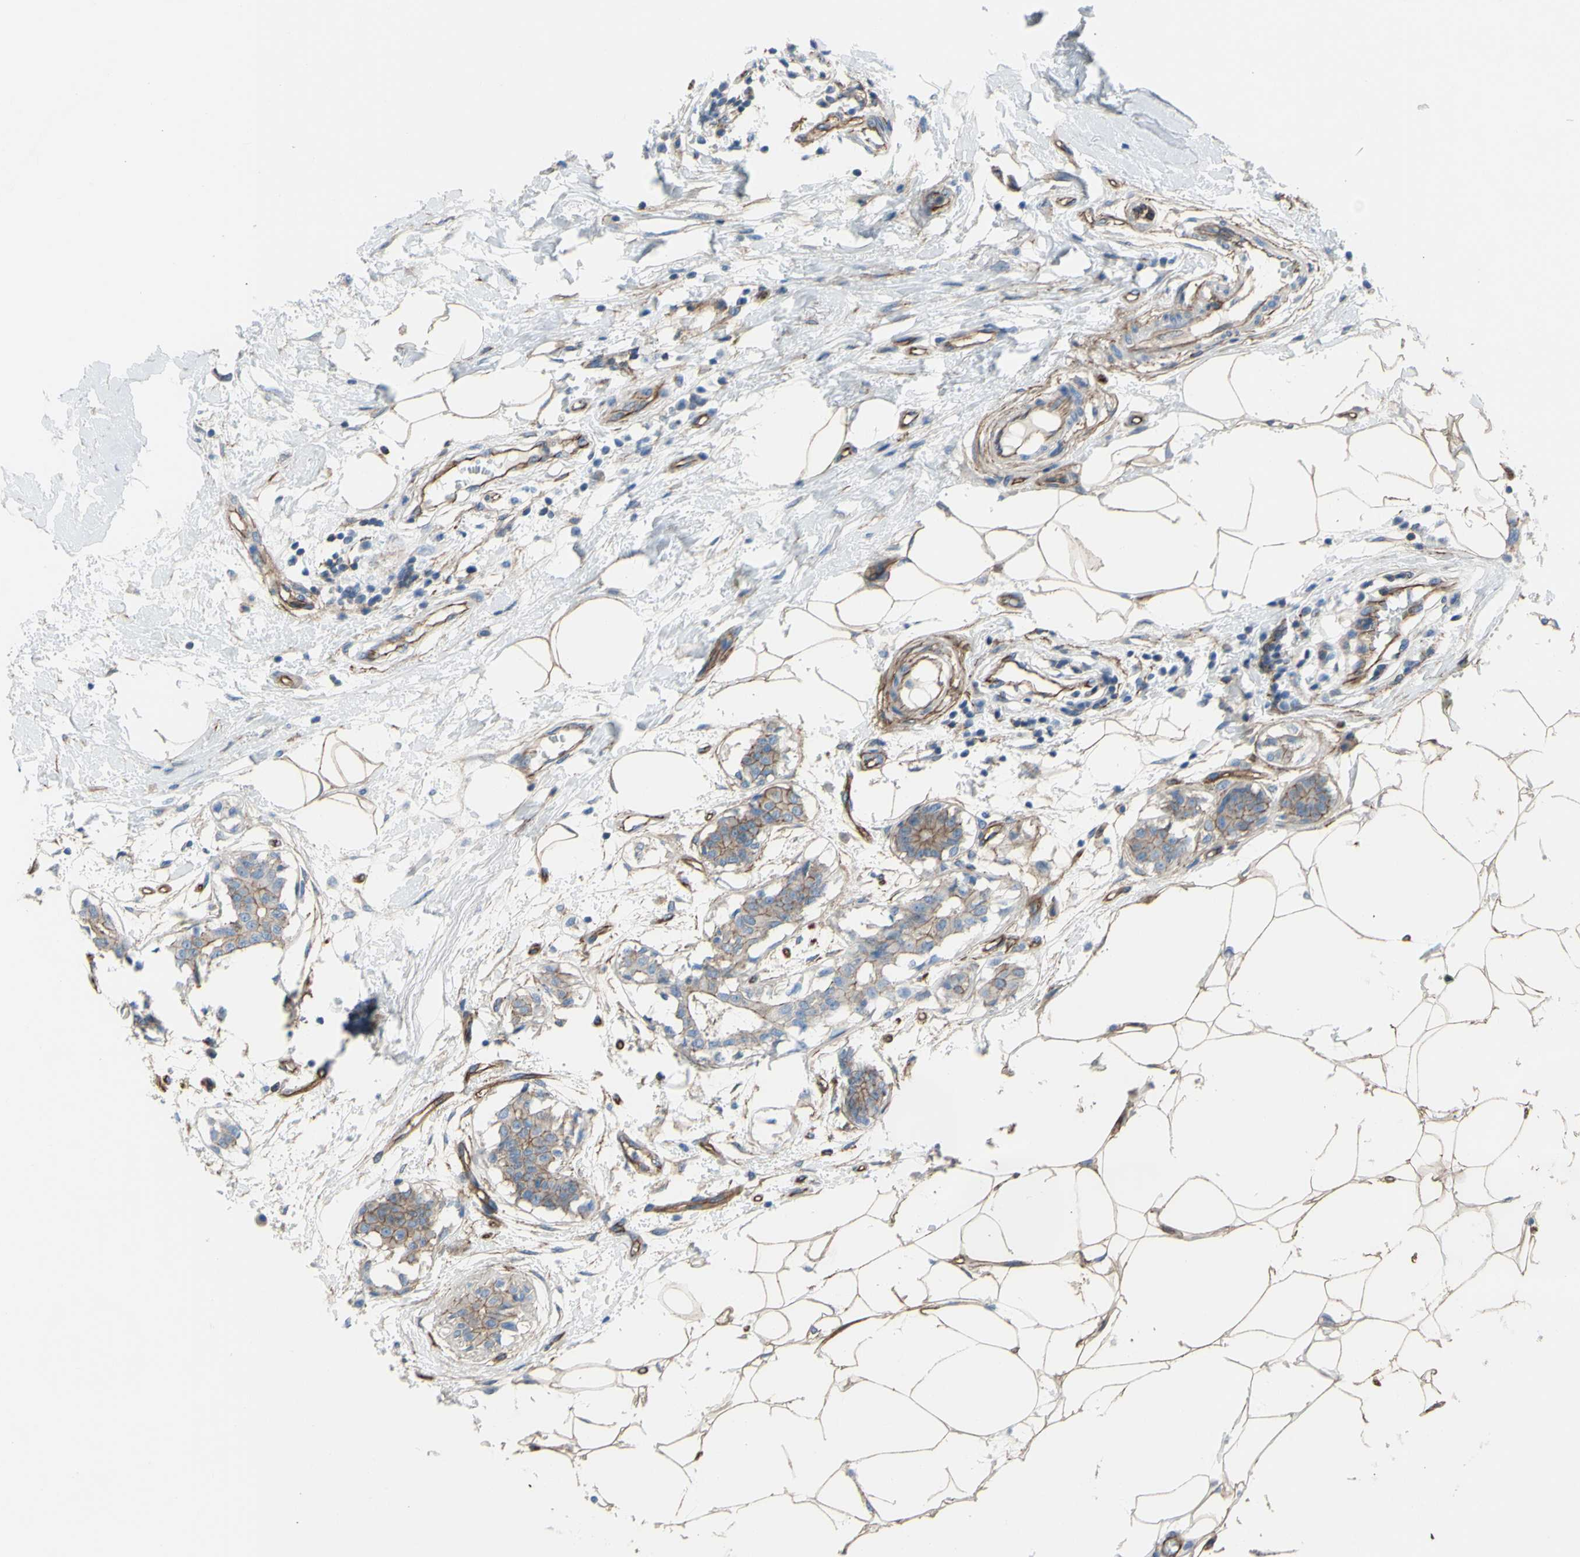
{"staining": {"intensity": "moderate", "quantity": ">75%", "location": "cytoplasmic/membranous"}, "tissue": "breast cancer", "cell_type": "Tumor cells", "image_type": "cancer", "snomed": [{"axis": "morphology", "description": "Duct carcinoma"}, {"axis": "topography", "description": "Breast"}], "caption": "Protein analysis of invasive ductal carcinoma (breast) tissue reveals moderate cytoplasmic/membranous expression in approximately >75% of tumor cells.", "gene": "TPBG", "patient": {"sex": "female", "age": 40}}